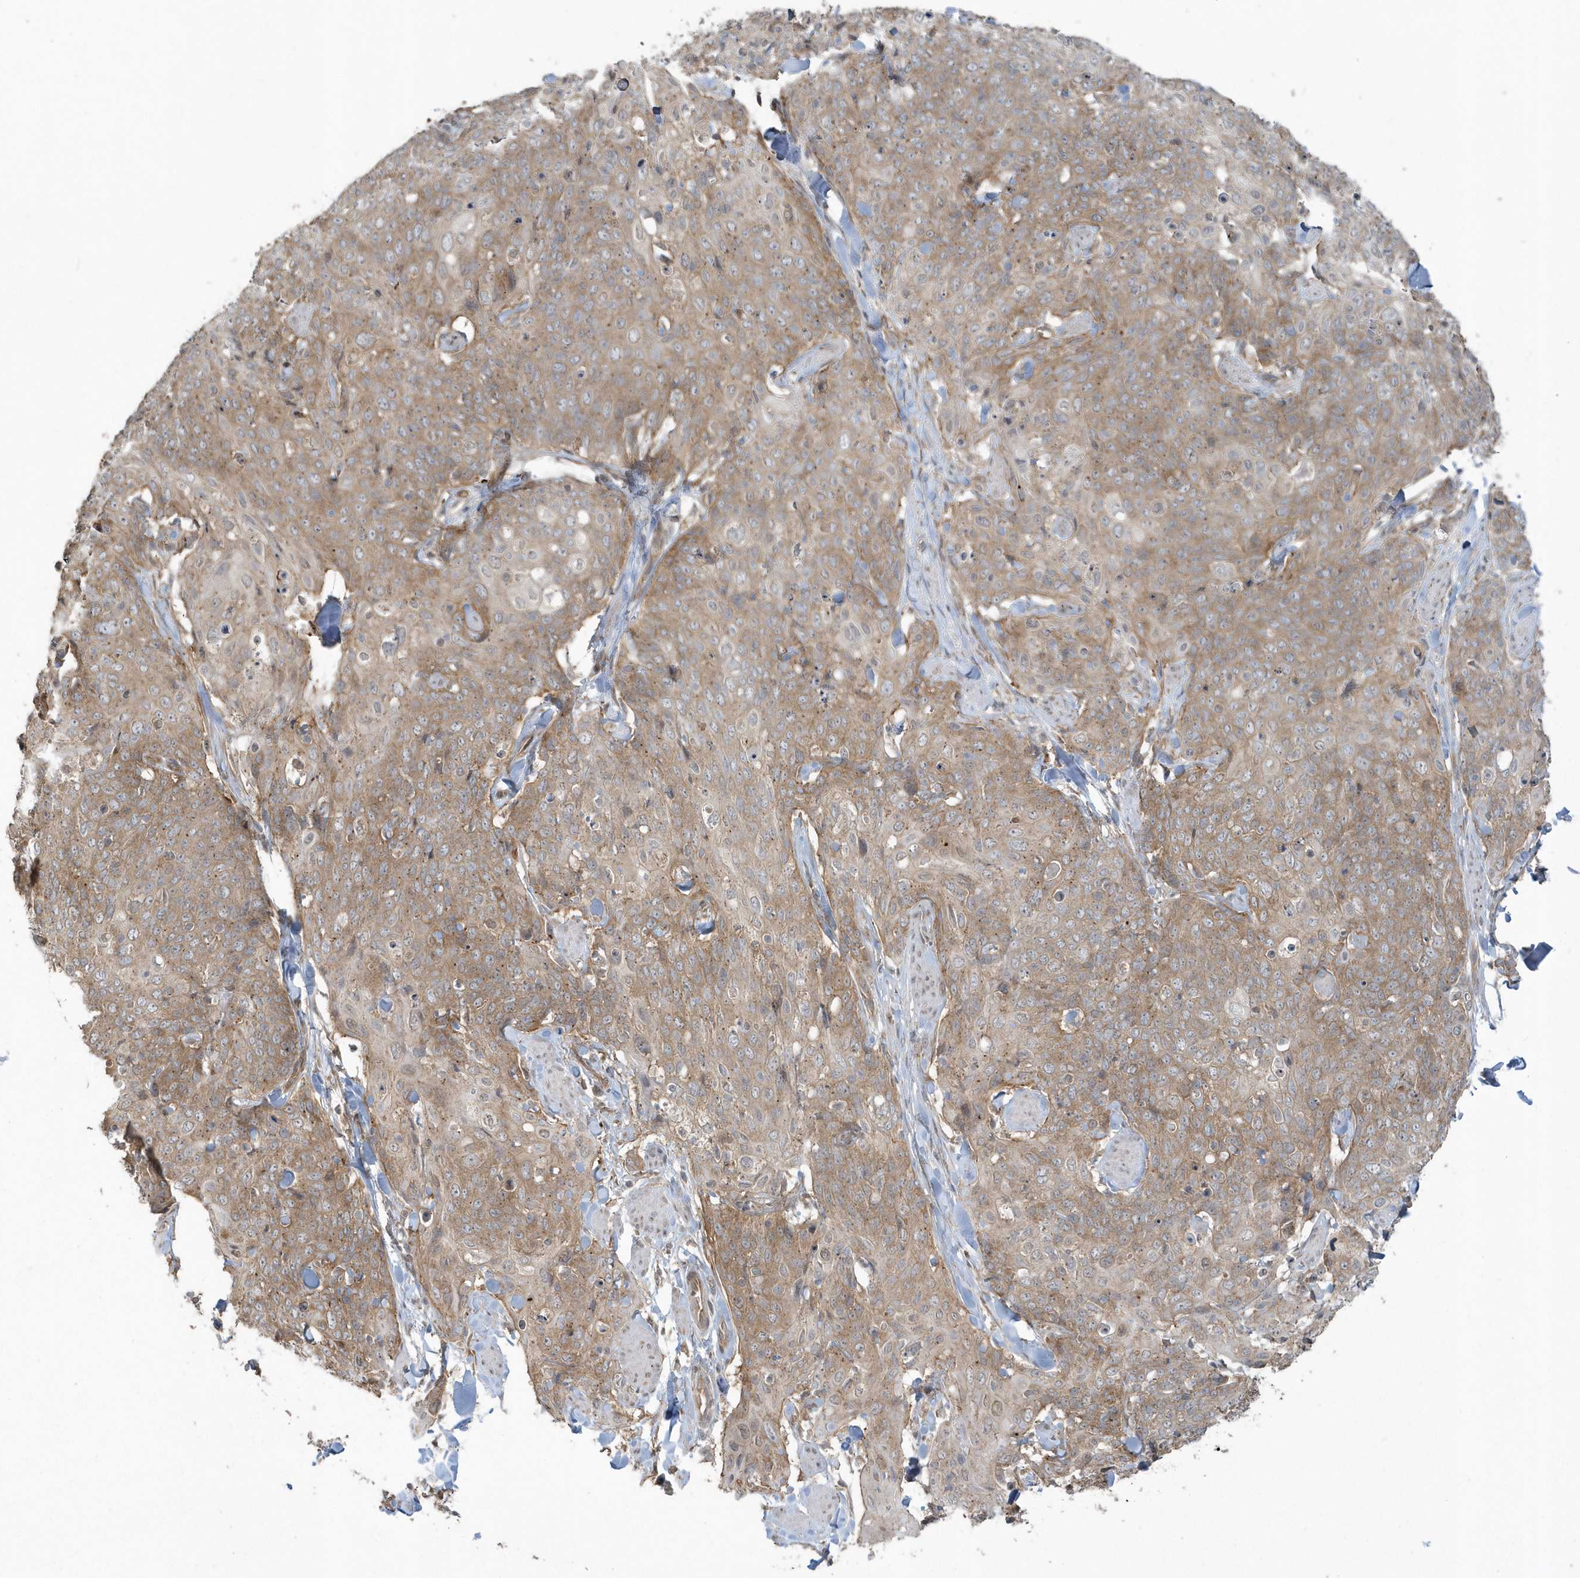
{"staining": {"intensity": "moderate", "quantity": ">75%", "location": "cytoplasmic/membranous"}, "tissue": "skin cancer", "cell_type": "Tumor cells", "image_type": "cancer", "snomed": [{"axis": "morphology", "description": "Squamous cell carcinoma, NOS"}, {"axis": "topography", "description": "Skin"}, {"axis": "topography", "description": "Vulva"}], "caption": "A high-resolution photomicrograph shows immunohistochemistry (IHC) staining of squamous cell carcinoma (skin), which exhibits moderate cytoplasmic/membranous staining in about >75% of tumor cells. (IHC, brightfield microscopy, high magnification).", "gene": "STIM2", "patient": {"sex": "female", "age": 85}}